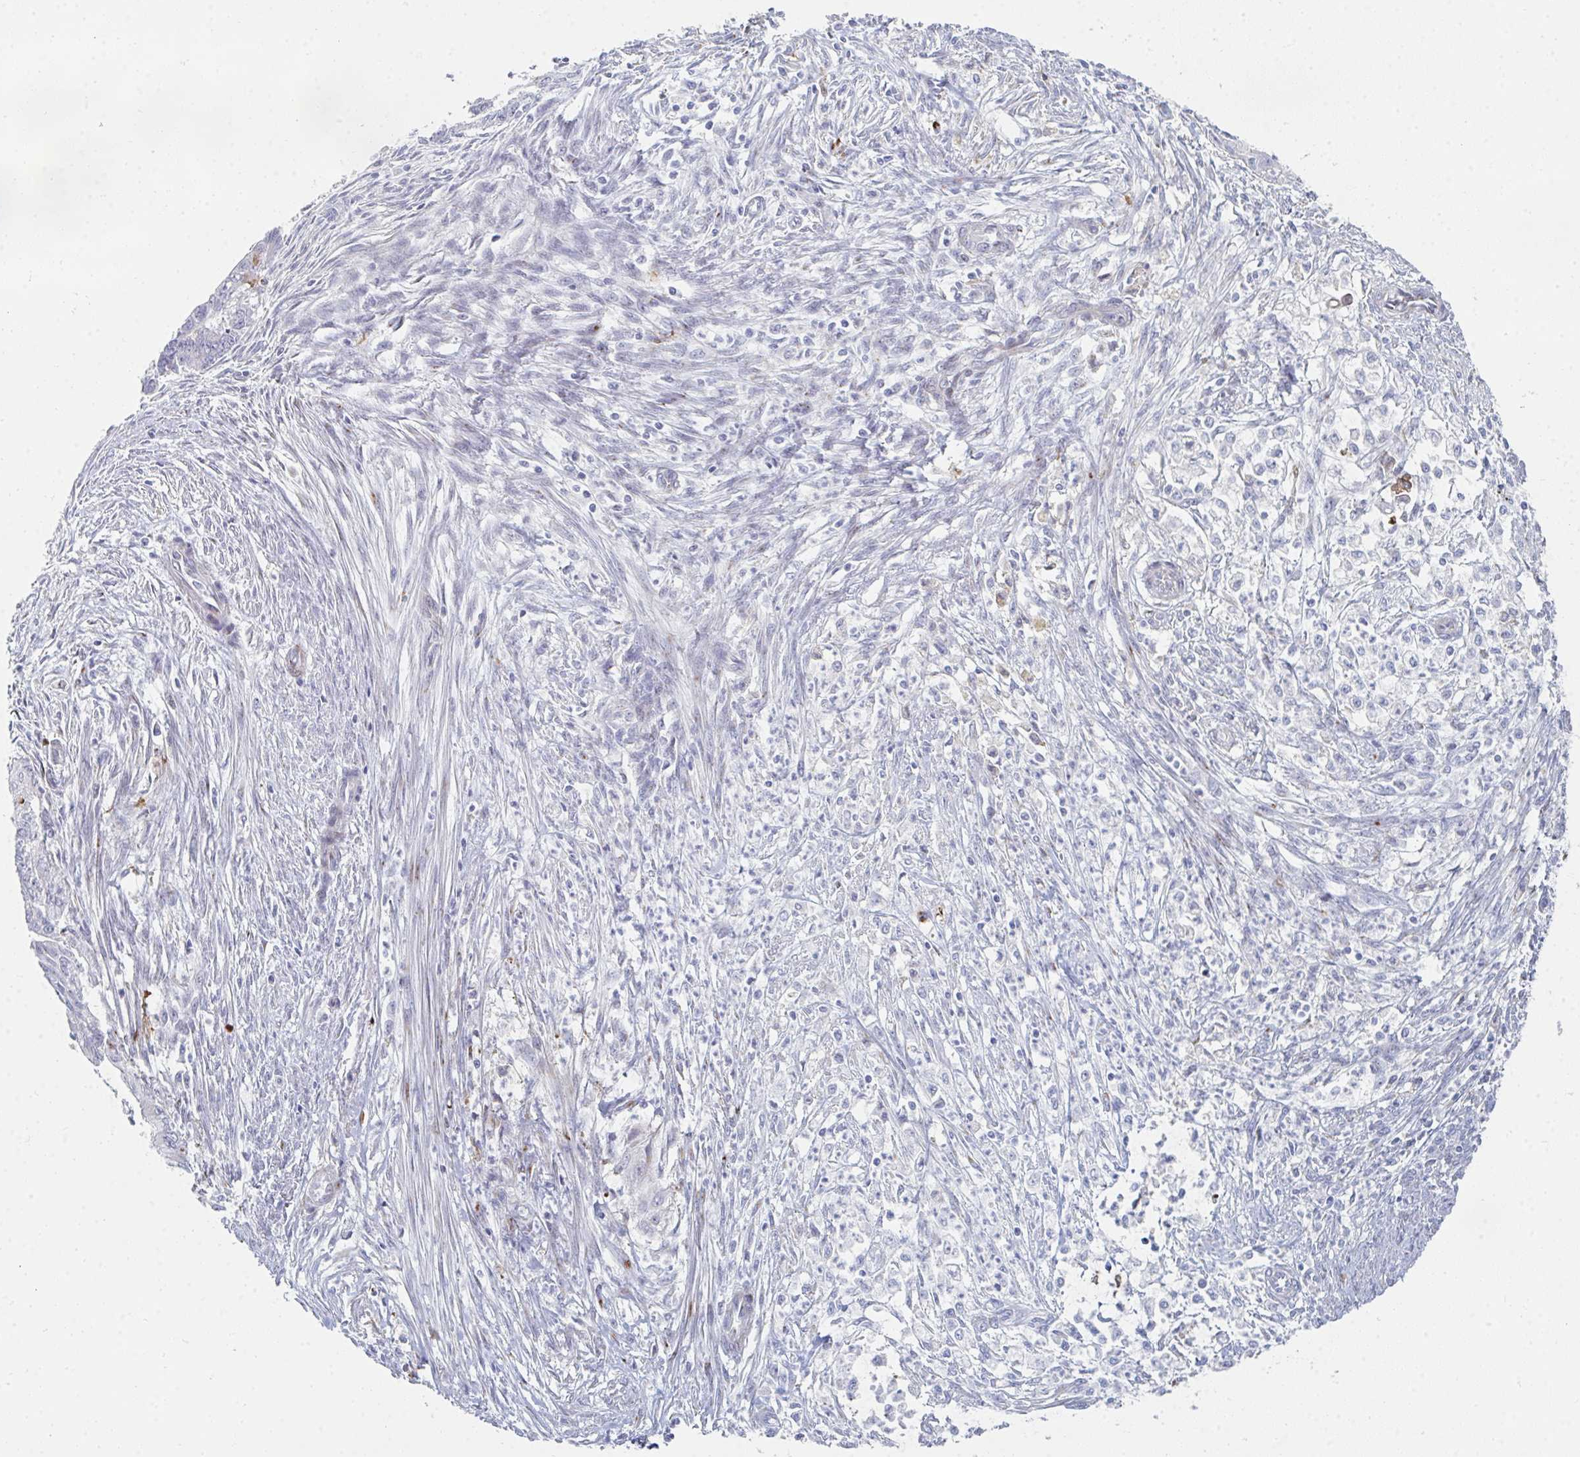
{"staining": {"intensity": "negative", "quantity": "none", "location": "none"}, "tissue": "endometrial cancer", "cell_type": "Tumor cells", "image_type": "cancer", "snomed": [{"axis": "morphology", "description": "Adenocarcinoma, NOS"}, {"axis": "topography", "description": "Endometrium"}], "caption": "Immunohistochemical staining of human adenocarcinoma (endometrial) reveals no significant expression in tumor cells.", "gene": "PSMG1", "patient": {"sex": "female", "age": 73}}